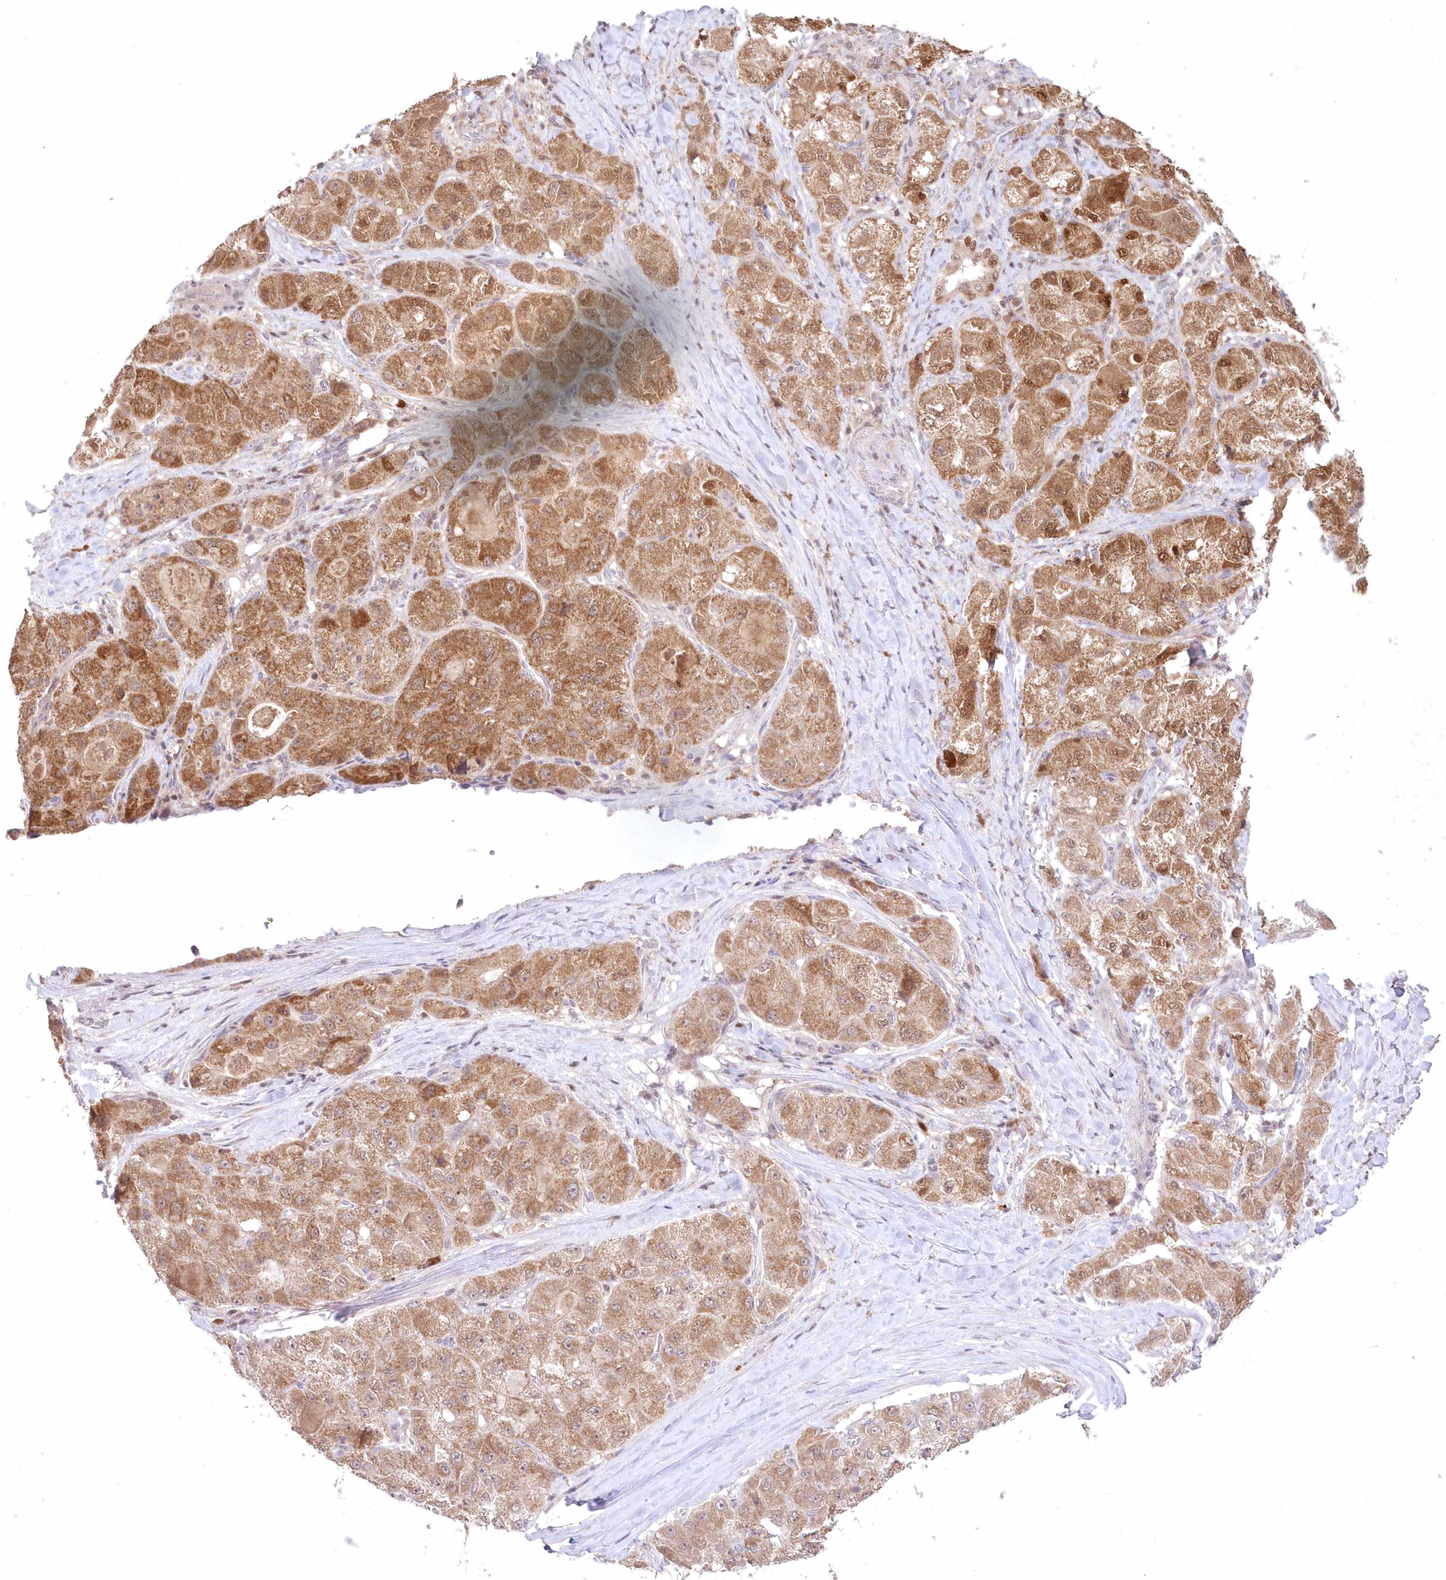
{"staining": {"intensity": "moderate", "quantity": ">75%", "location": "cytoplasmic/membranous,nuclear"}, "tissue": "liver cancer", "cell_type": "Tumor cells", "image_type": "cancer", "snomed": [{"axis": "morphology", "description": "Carcinoma, Hepatocellular, NOS"}, {"axis": "topography", "description": "Liver"}], "caption": "The histopathology image reveals staining of hepatocellular carcinoma (liver), revealing moderate cytoplasmic/membranous and nuclear protein expression (brown color) within tumor cells.", "gene": "ASCC1", "patient": {"sex": "male", "age": 80}}